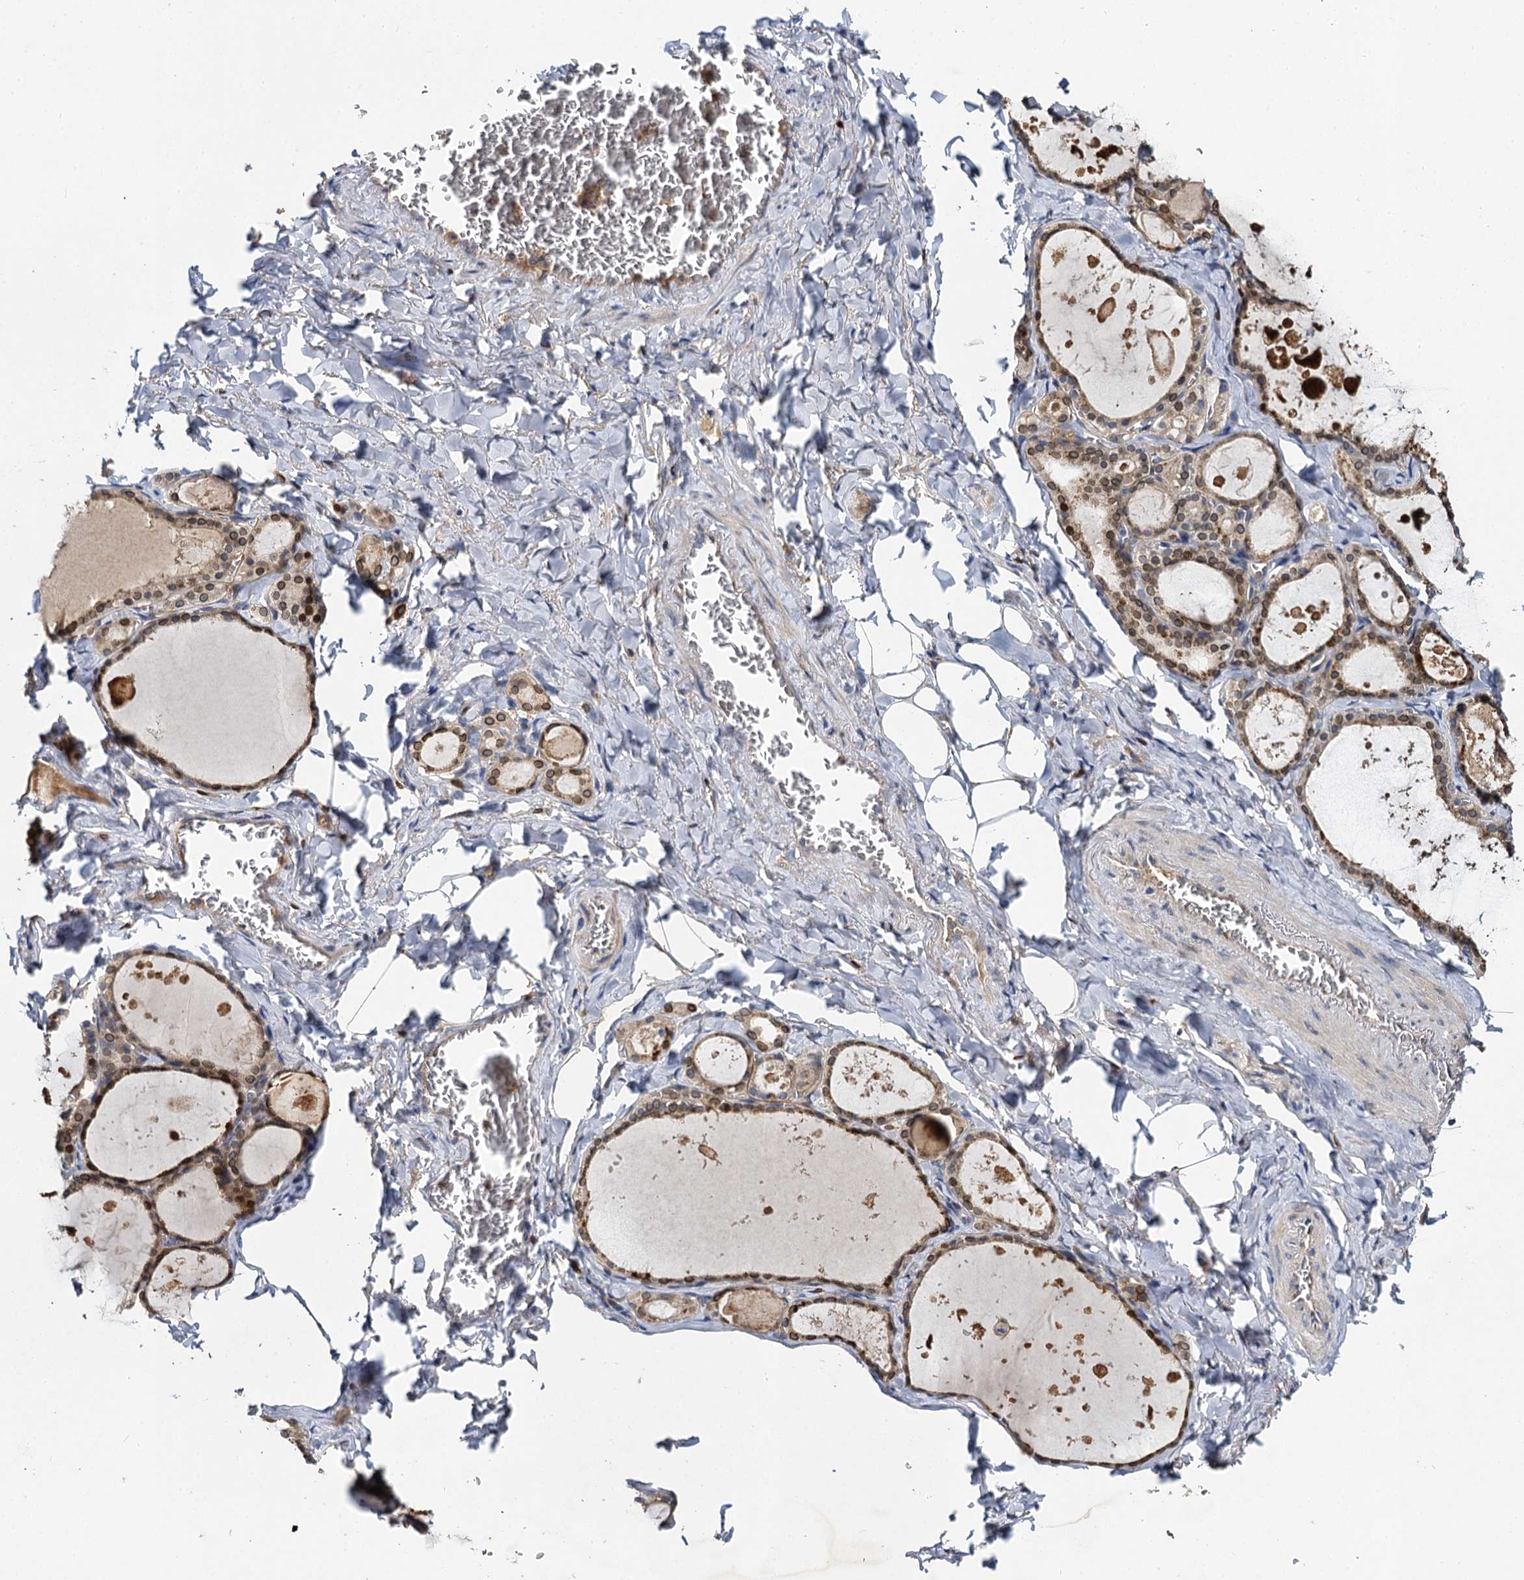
{"staining": {"intensity": "weak", "quantity": "25%-75%", "location": "cytoplasmic/membranous"}, "tissue": "thyroid gland", "cell_type": "Glandular cells", "image_type": "normal", "snomed": [{"axis": "morphology", "description": "Normal tissue, NOS"}, {"axis": "topography", "description": "Thyroid gland"}], "caption": "Immunohistochemistry (IHC) photomicrograph of benign thyroid gland stained for a protein (brown), which exhibits low levels of weak cytoplasmic/membranous staining in about 25%-75% of glandular cells.", "gene": "SLC11A2", "patient": {"sex": "male", "age": 56}}